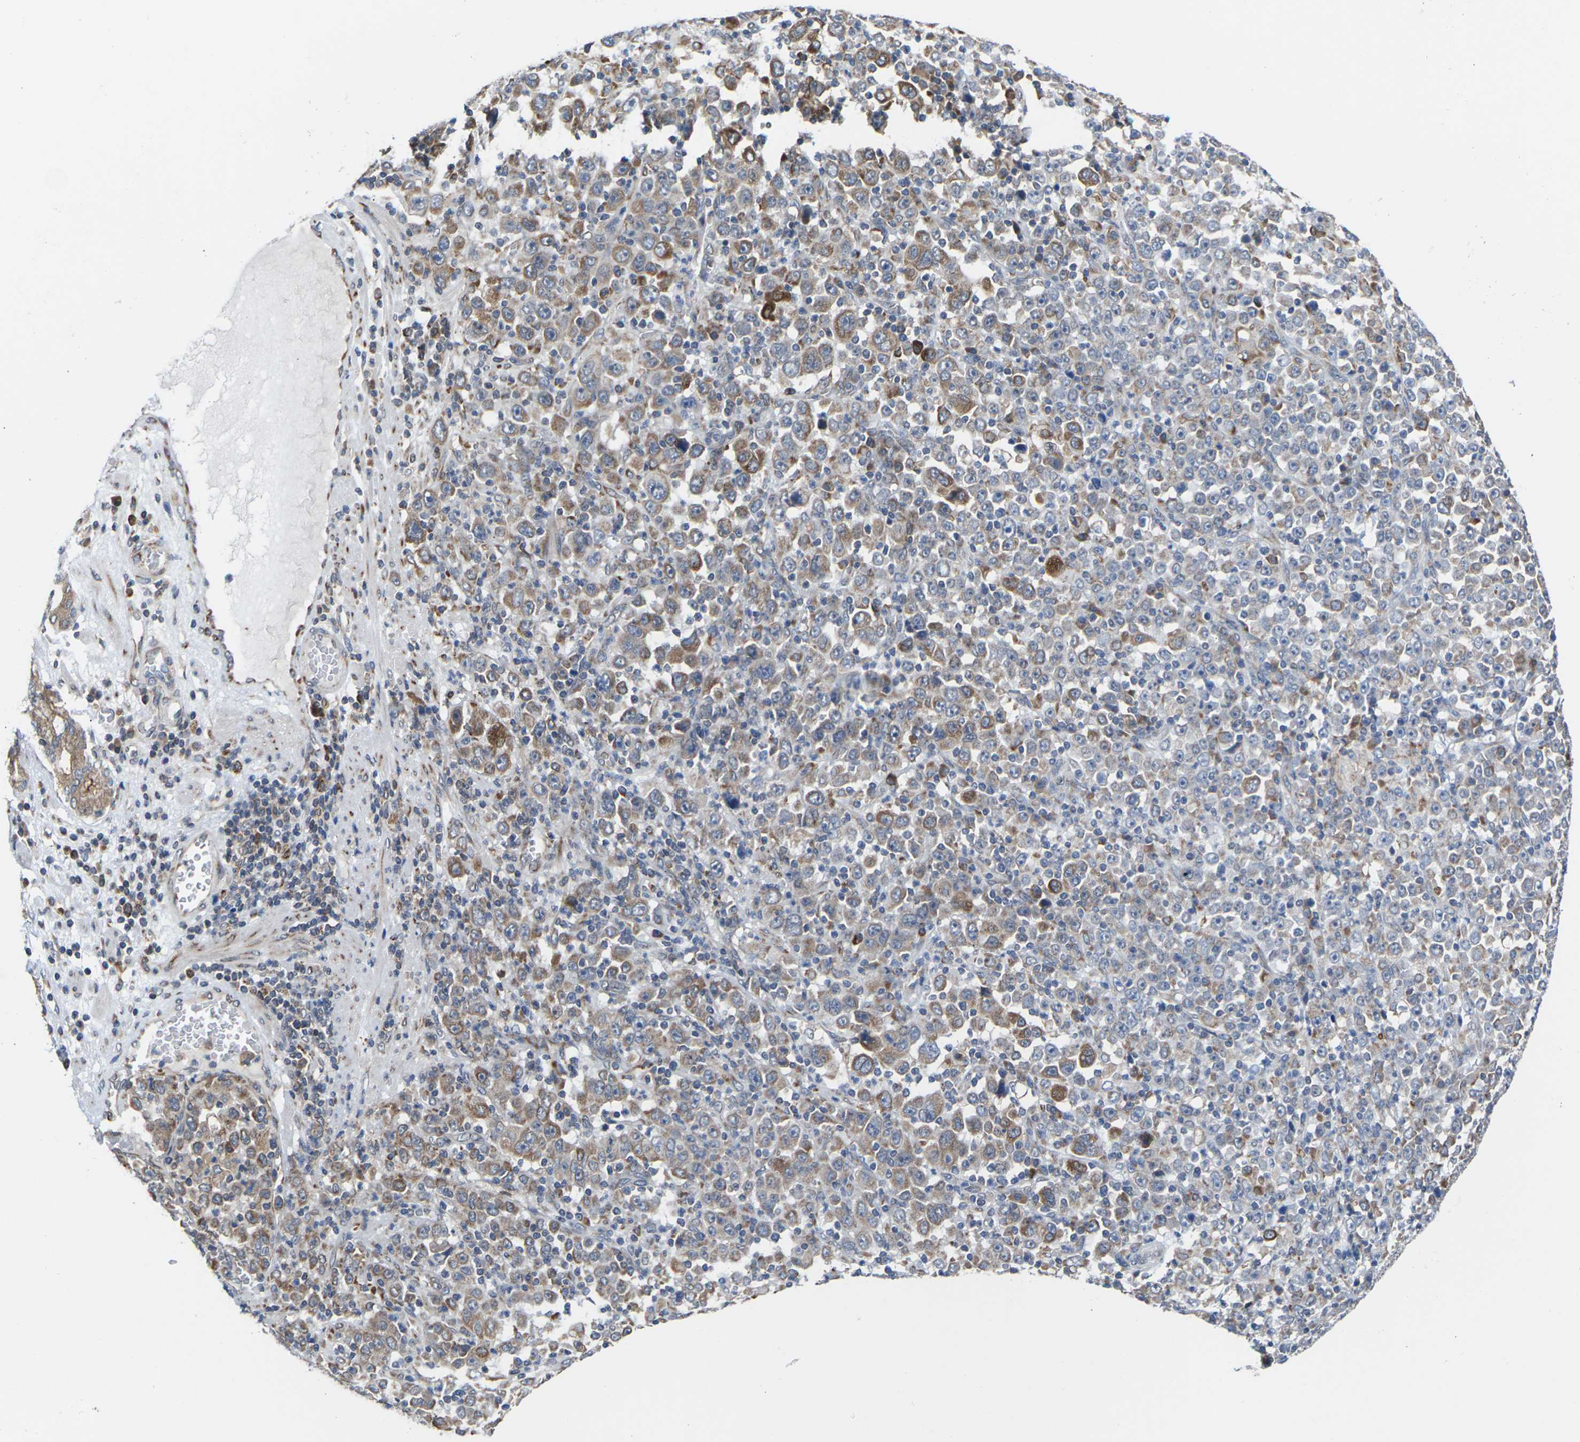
{"staining": {"intensity": "moderate", "quantity": "<25%", "location": "cytoplasmic/membranous"}, "tissue": "stomach cancer", "cell_type": "Tumor cells", "image_type": "cancer", "snomed": [{"axis": "morphology", "description": "Normal tissue, NOS"}, {"axis": "morphology", "description": "Adenocarcinoma, NOS"}, {"axis": "topography", "description": "Stomach, upper"}, {"axis": "topography", "description": "Stomach"}], "caption": "This micrograph demonstrates adenocarcinoma (stomach) stained with immunohistochemistry to label a protein in brown. The cytoplasmic/membranous of tumor cells show moderate positivity for the protein. Nuclei are counter-stained blue.", "gene": "PDZK1IP1", "patient": {"sex": "male", "age": 59}}